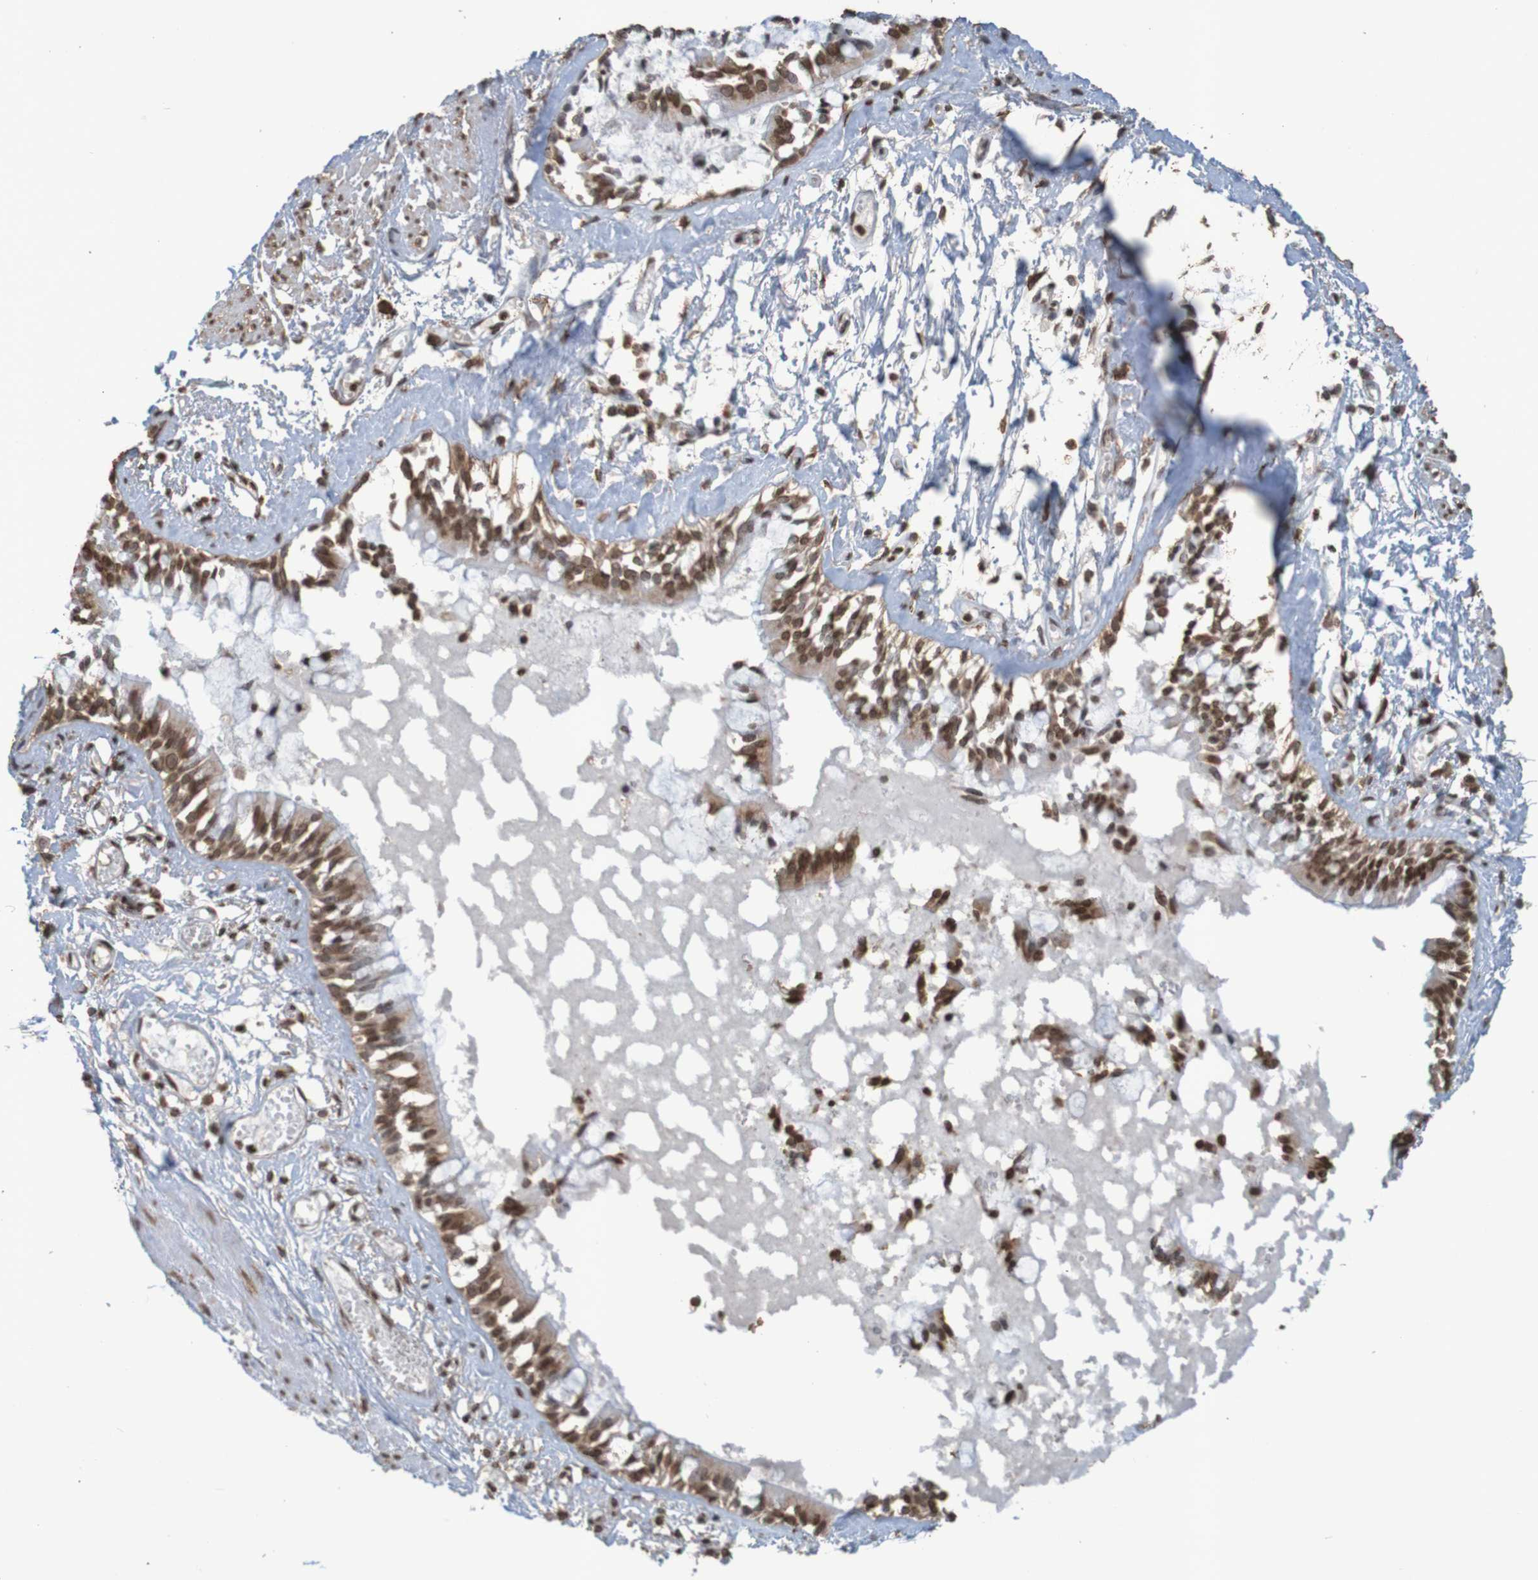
{"staining": {"intensity": "moderate", "quantity": ">75%", "location": "cytoplasmic/membranous,nuclear"}, "tissue": "bronchus", "cell_type": "Respiratory epithelial cells", "image_type": "normal", "snomed": [{"axis": "morphology", "description": "Normal tissue, NOS"}, {"axis": "morphology", "description": "Inflammation, NOS"}, {"axis": "topography", "description": "Cartilage tissue"}, {"axis": "topography", "description": "Lung"}], "caption": "This photomicrograph displays immunohistochemistry staining of normal bronchus, with medium moderate cytoplasmic/membranous,nuclear staining in approximately >75% of respiratory epithelial cells.", "gene": "GFI1", "patient": {"sex": "male", "age": 71}}